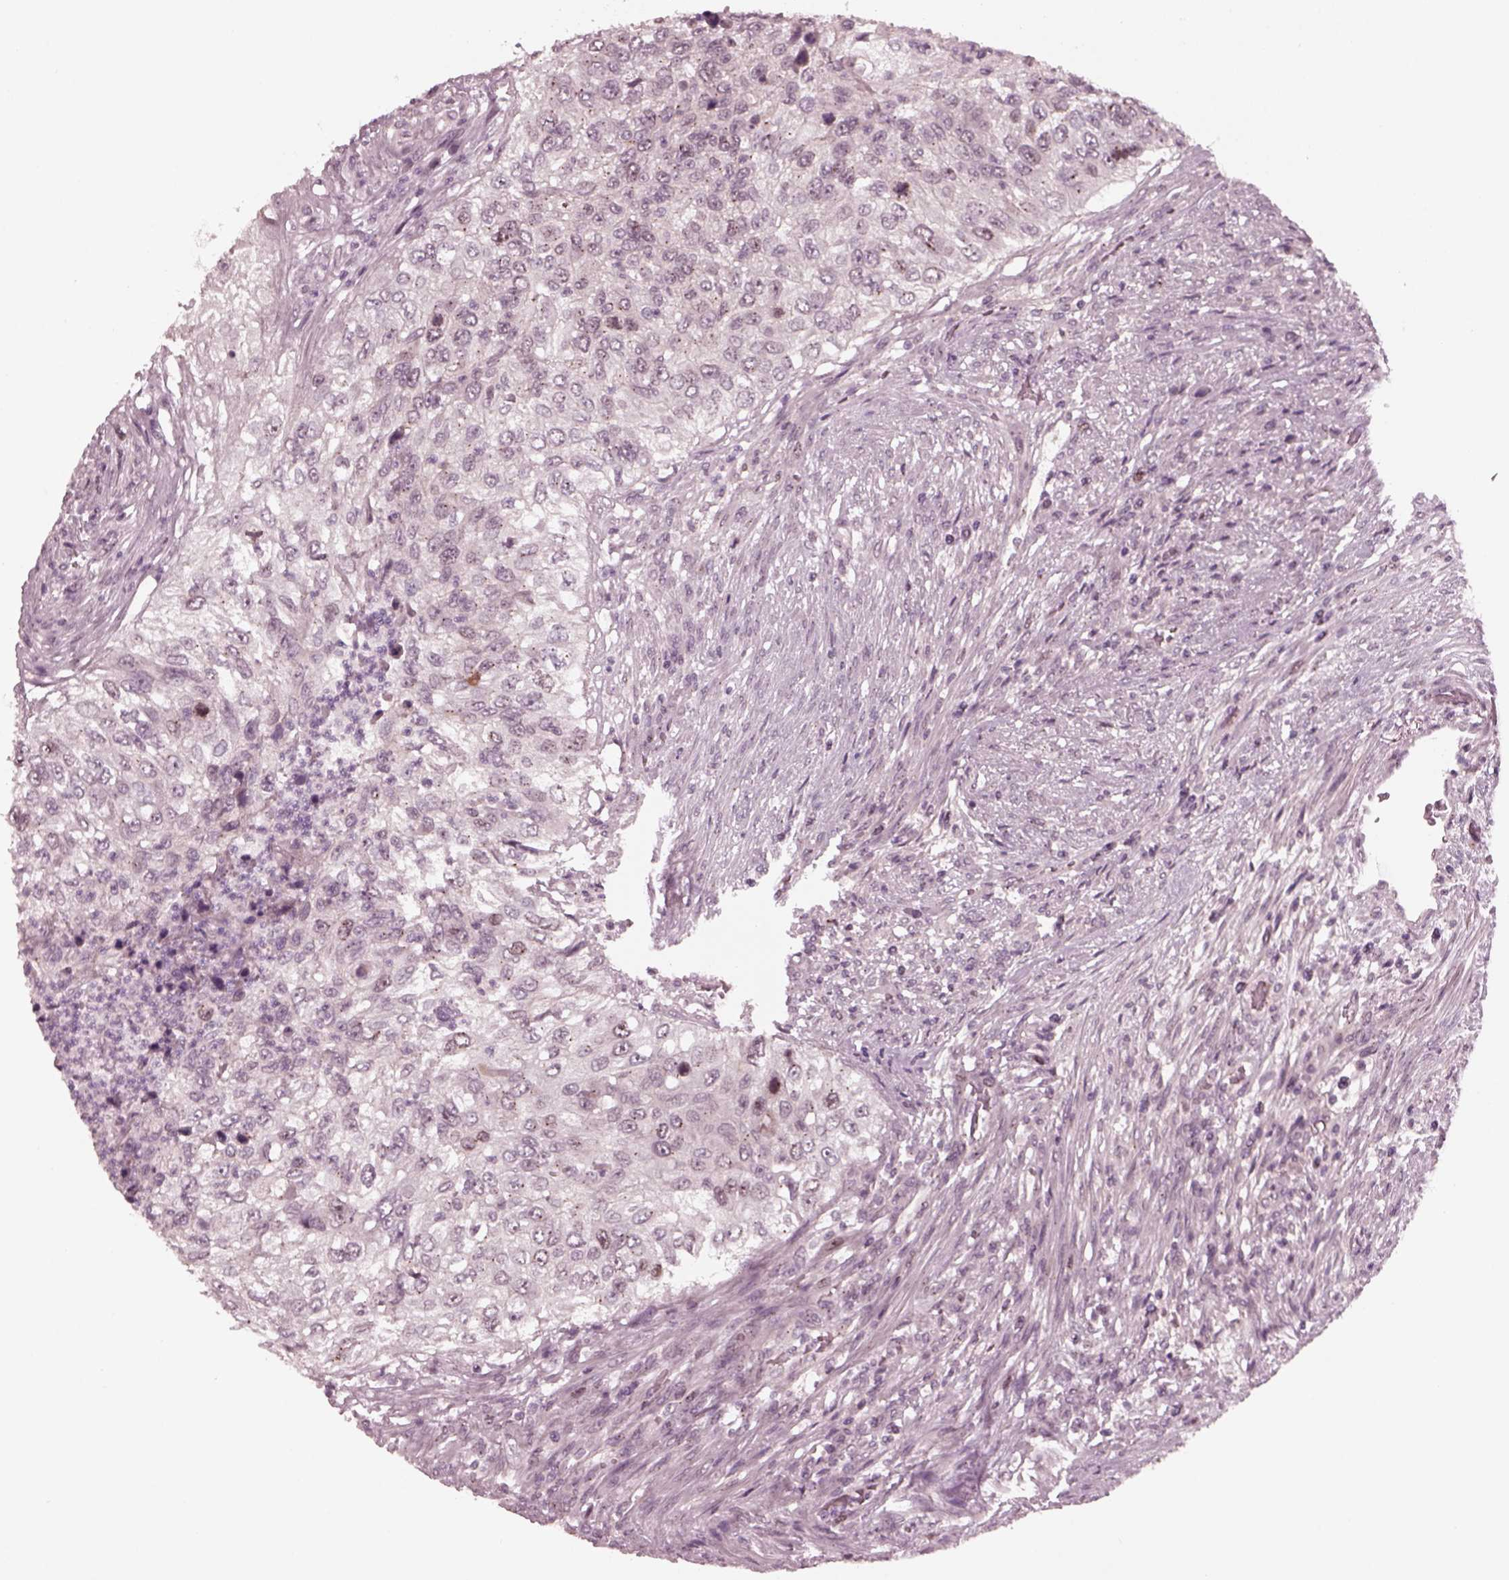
{"staining": {"intensity": "weak", "quantity": "<25%", "location": "cytoplasmic/membranous"}, "tissue": "urothelial cancer", "cell_type": "Tumor cells", "image_type": "cancer", "snomed": [{"axis": "morphology", "description": "Urothelial carcinoma, High grade"}, {"axis": "topography", "description": "Urinary bladder"}], "caption": "Tumor cells show no significant protein staining in urothelial cancer. The staining was performed using DAB to visualize the protein expression in brown, while the nuclei were stained in blue with hematoxylin (Magnification: 20x).", "gene": "SAXO1", "patient": {"sex": "female", "age": 60}}